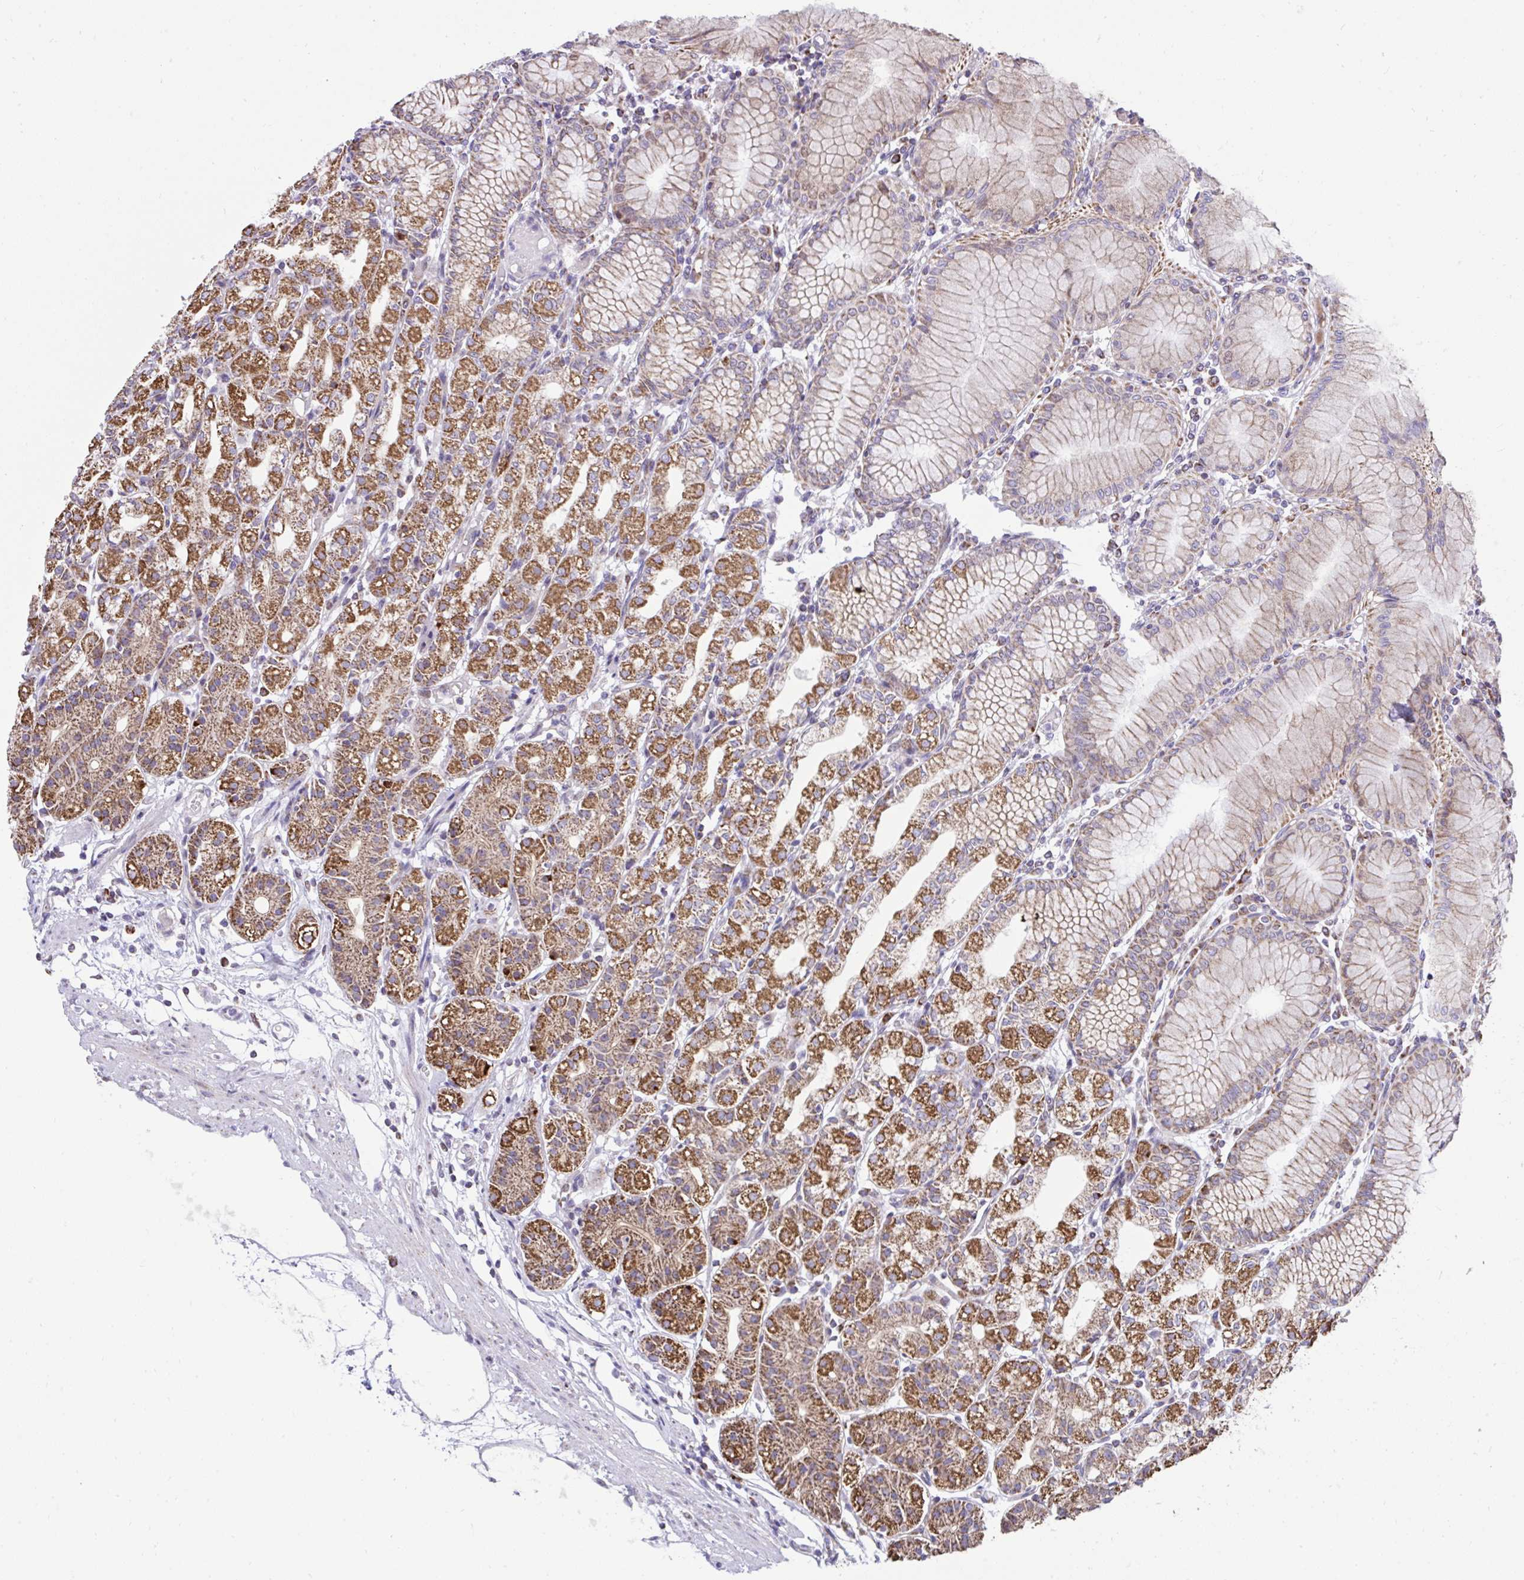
{"staining": {"intensity": "strong", "quantity": ">75%", "location": "cytoplasmic/membranous"}, "tissue": "stomach", "cell_type": "Glandular cells", "image_type": "normal", "snomed": [{"axis": "morphology", "description": "Normal tissue, NOS"}, {"axis": "topography", "description": "Stomach"}], "caption": "There is high levels of strong cytoplasmic/membranous expression in glandular cells of benign stomach, as demonstrated by immunohistochemical staining (brown color).", "gene": "ZNF362", "patient": {"sex": "female", "age": 57}}